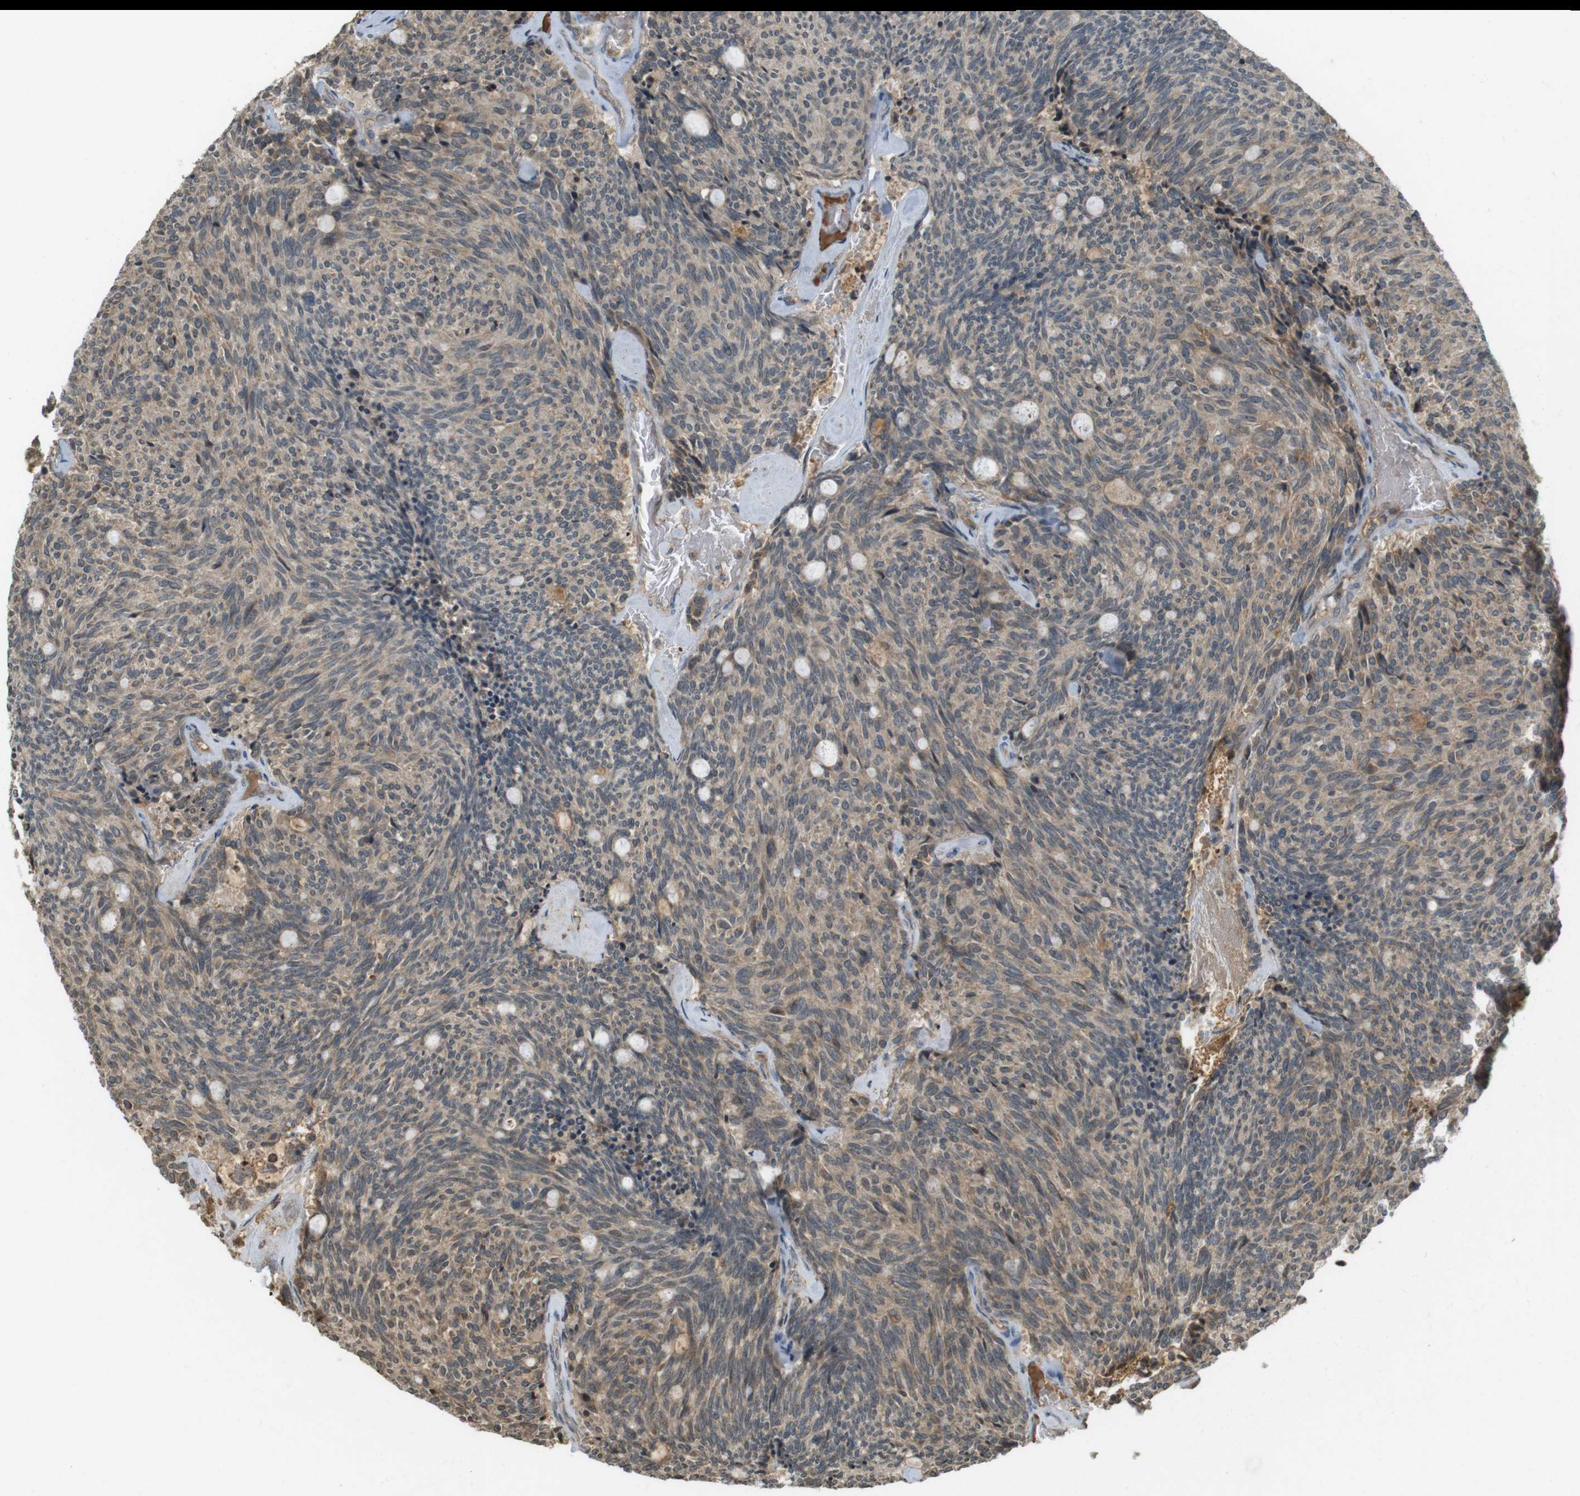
{"staining": {"intensity": "weak", "quantity": ">75%", "location": "cytoplasmic/membranous"}, "tissue": "carcinoid", "cell_type": "Tumor cells", "image_type": "cancer", "snomed": [{"axis": "morphology", "description": "Carcinoid, malignant, NOS"}, {"axis": "topography", "description": "Pancreas"}], "caption": "Immunohistochemical staining of human carcinoid displays low levels of weak cytoplasmic/membranous positivity in approximately >75% of tumor cells. (Brightfield microscopy of DAB IHC at high magnification).", "gene": "SRR", "patient": {"sex": "female", "age": 54}}